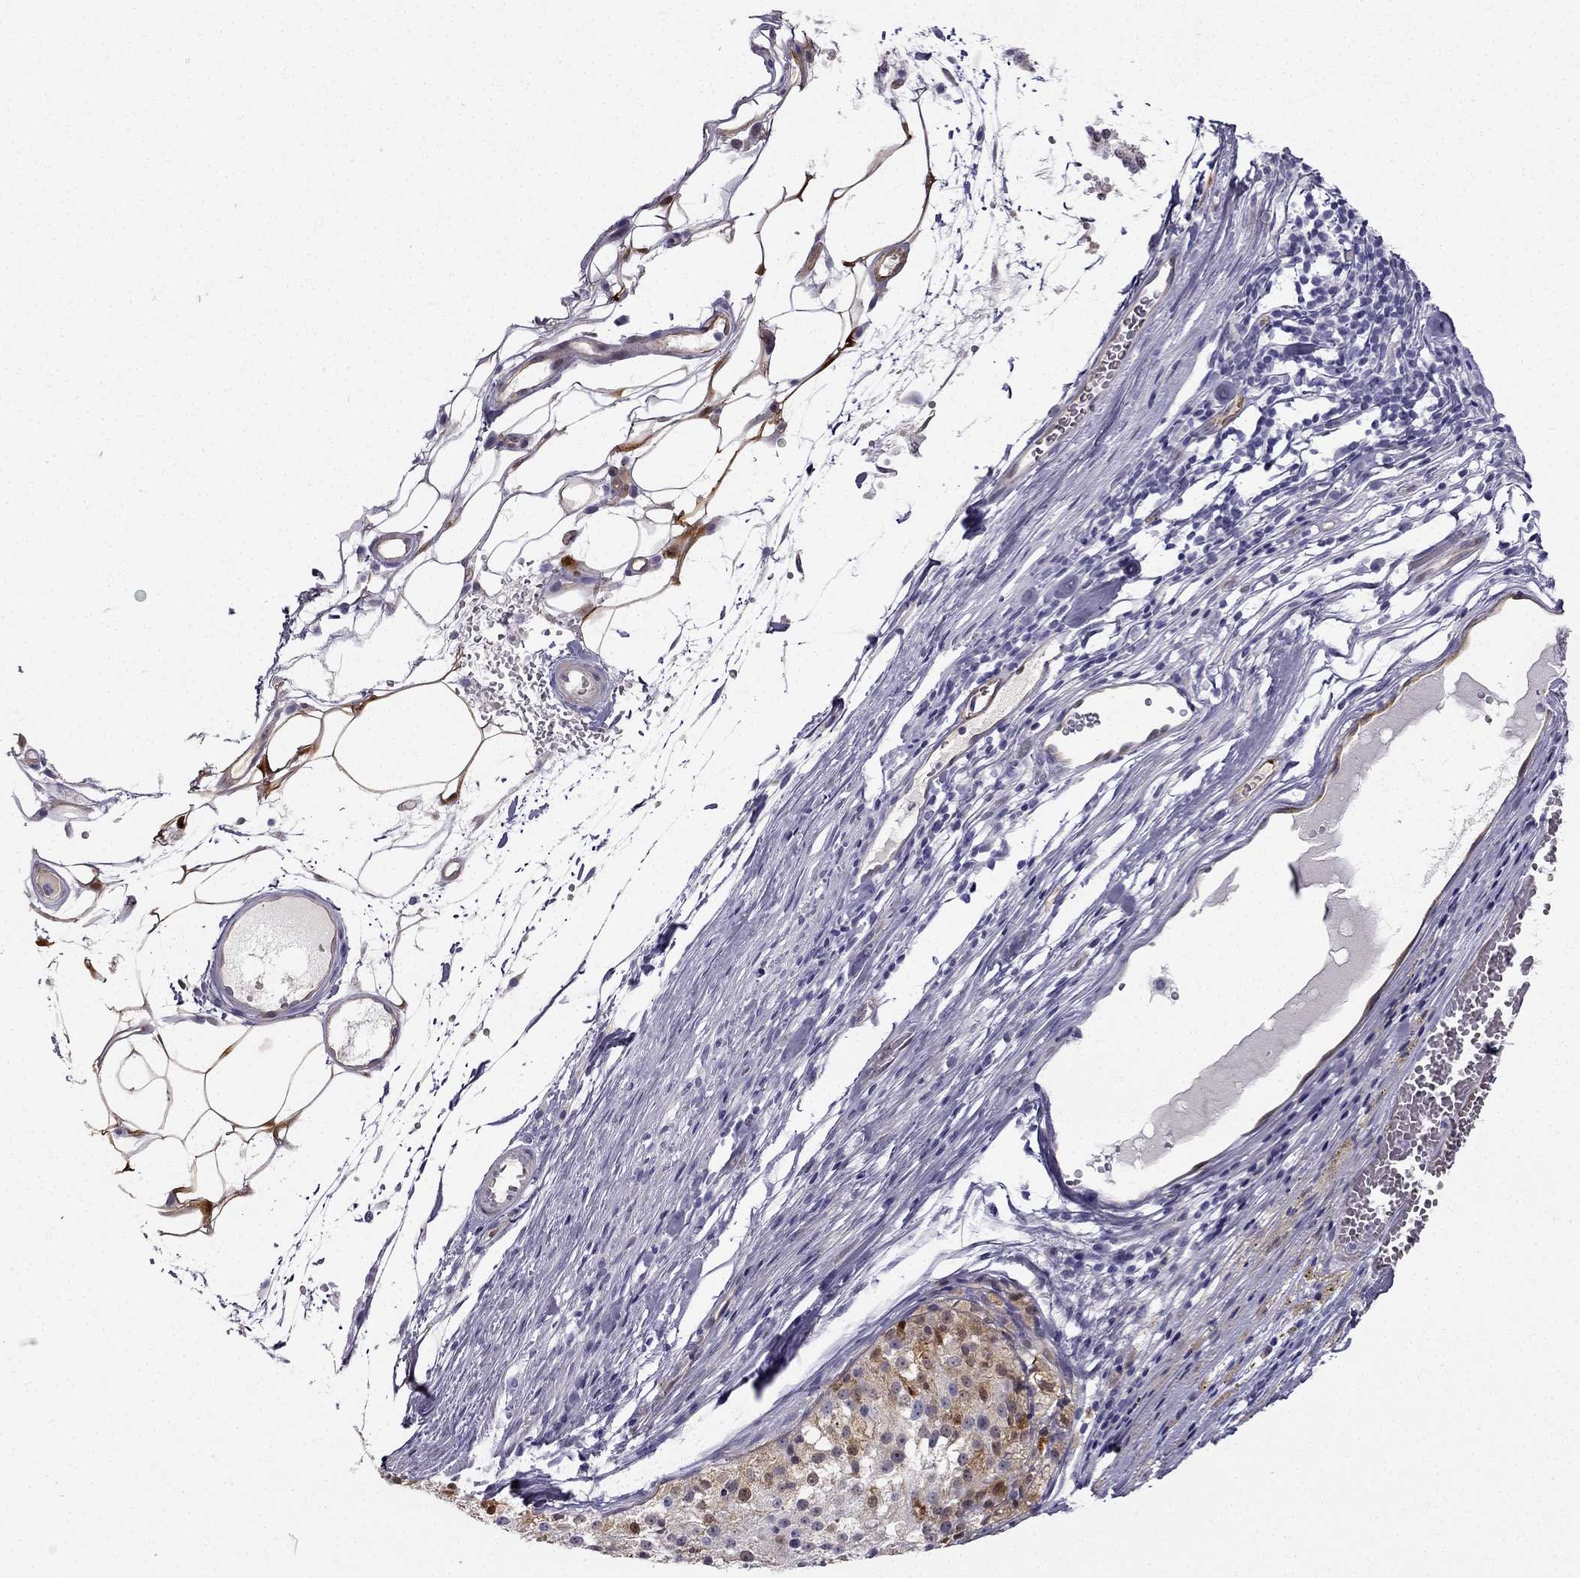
{"staining": {"intensity": "moderate", "quantity": "<25%", "location": "cytoplasmic/membranous"}, "tissue": "melanoma", "cell_type": "Tumor cells", "image_type": "cancer", "snomed": [{"axis": "morphology", "description": "Malignant melanoma, Metastatic site"}, {"axis": "topography", "description": "Lymph node"}], "caption": "Protein analysis of melanoma tissue reveals moderate cytoplasmic/membranous staining in about <25% of tumor cells. (DAB IHC with brightfield microscopy, high magnification).", "gene": "NQO1", "patient": {"sex": "female", "age": 64}}